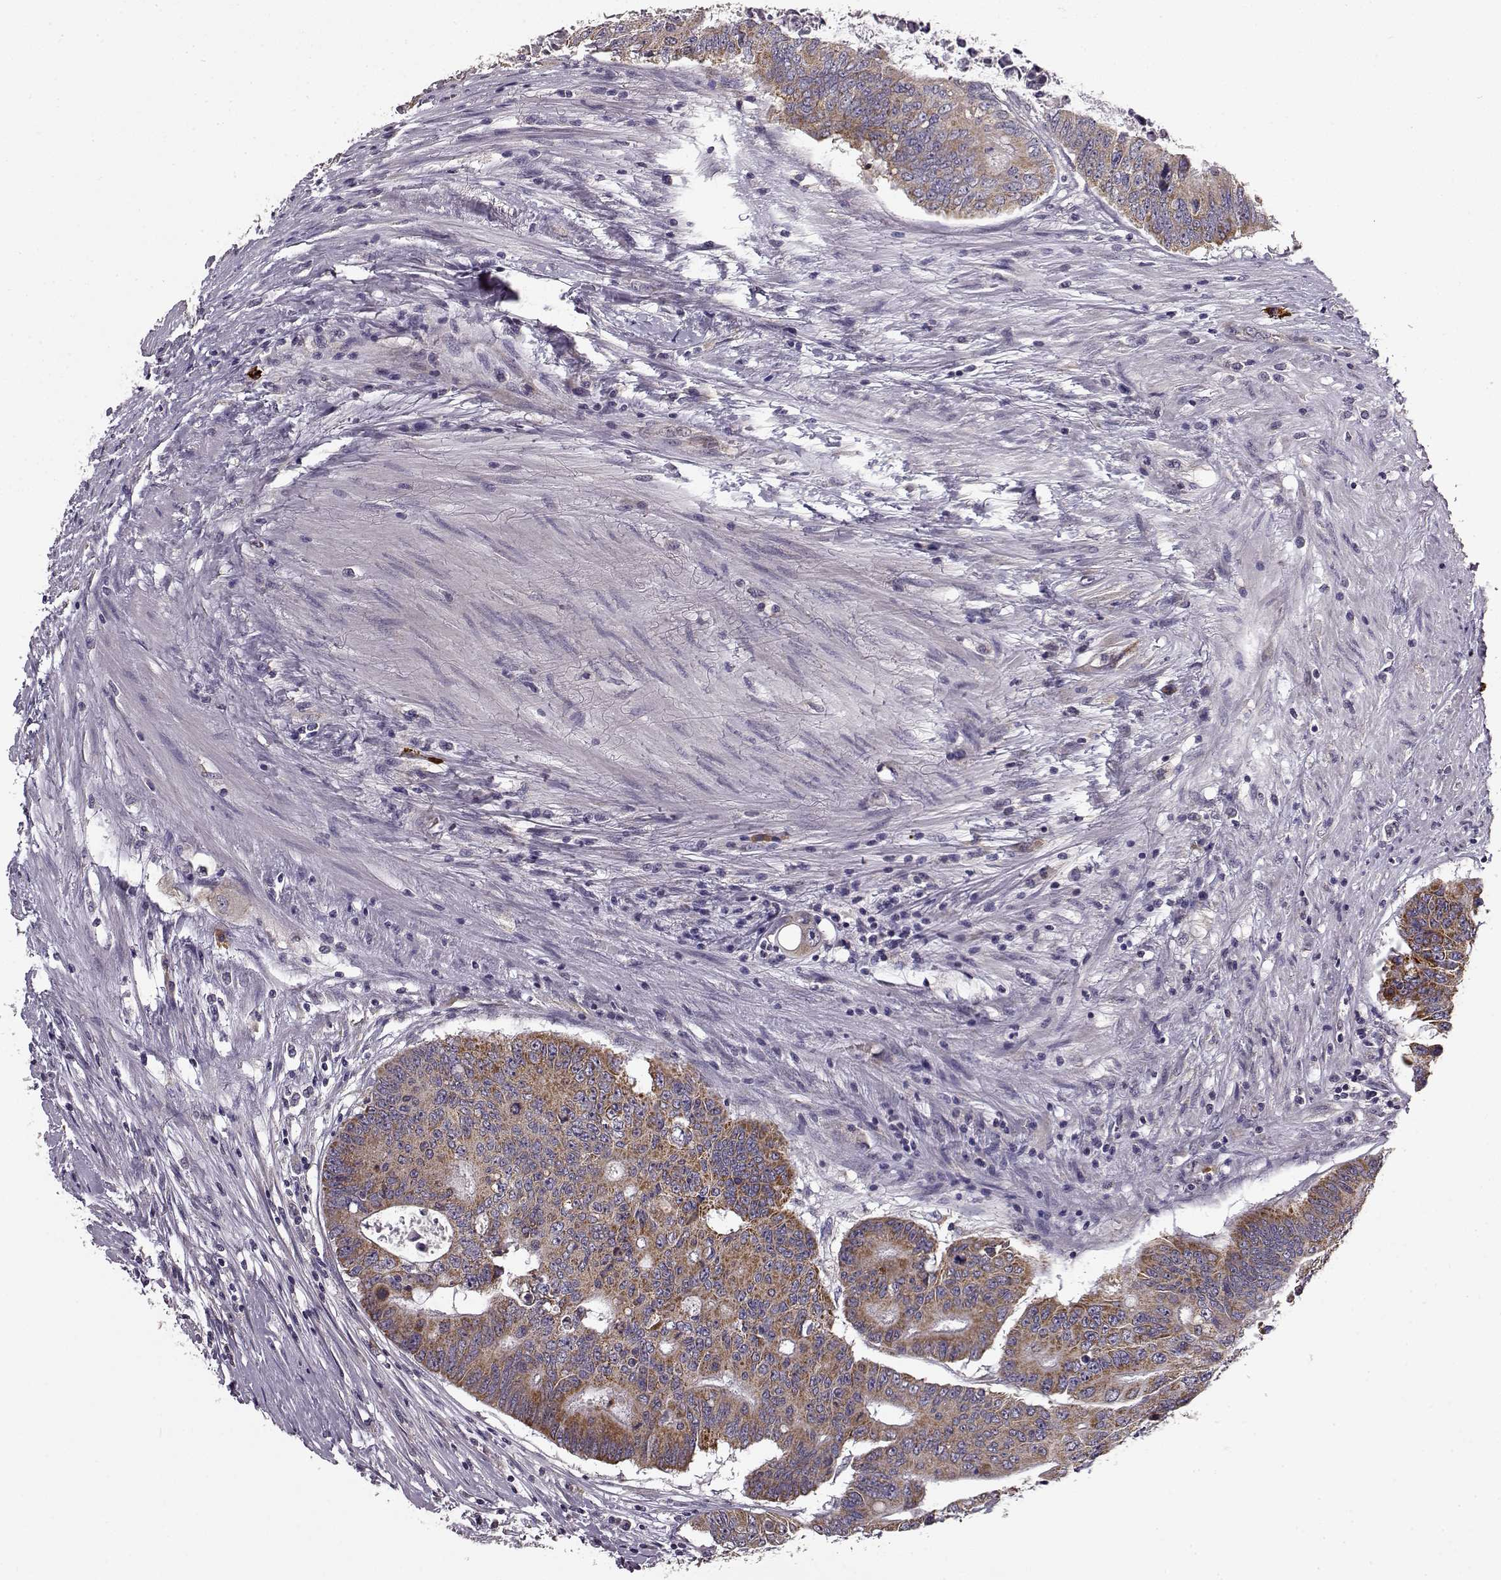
{"staining": {"intensity": "moderate", "quantity": ">75%", "location": "cytoplasmic/membranous"}, "tissue": "colorectal cancer", "cell_type": "Tumor cells", "image_type": "cancer", "snomed": [{"axis": "morphology", "description": "Adenocarcinoma, NOS"}, {"axis": "topography", "description": "Rectum"}], "caption": "Immunohistochemical staining of human colorectal cancer (adenocarcinoma) displays medium levels of moderate cytoplasmic/membranous expression in approximately >75% of tumor cells.", "gene": "ERBB3", "patient": {"sex": "male", "age": 59}}